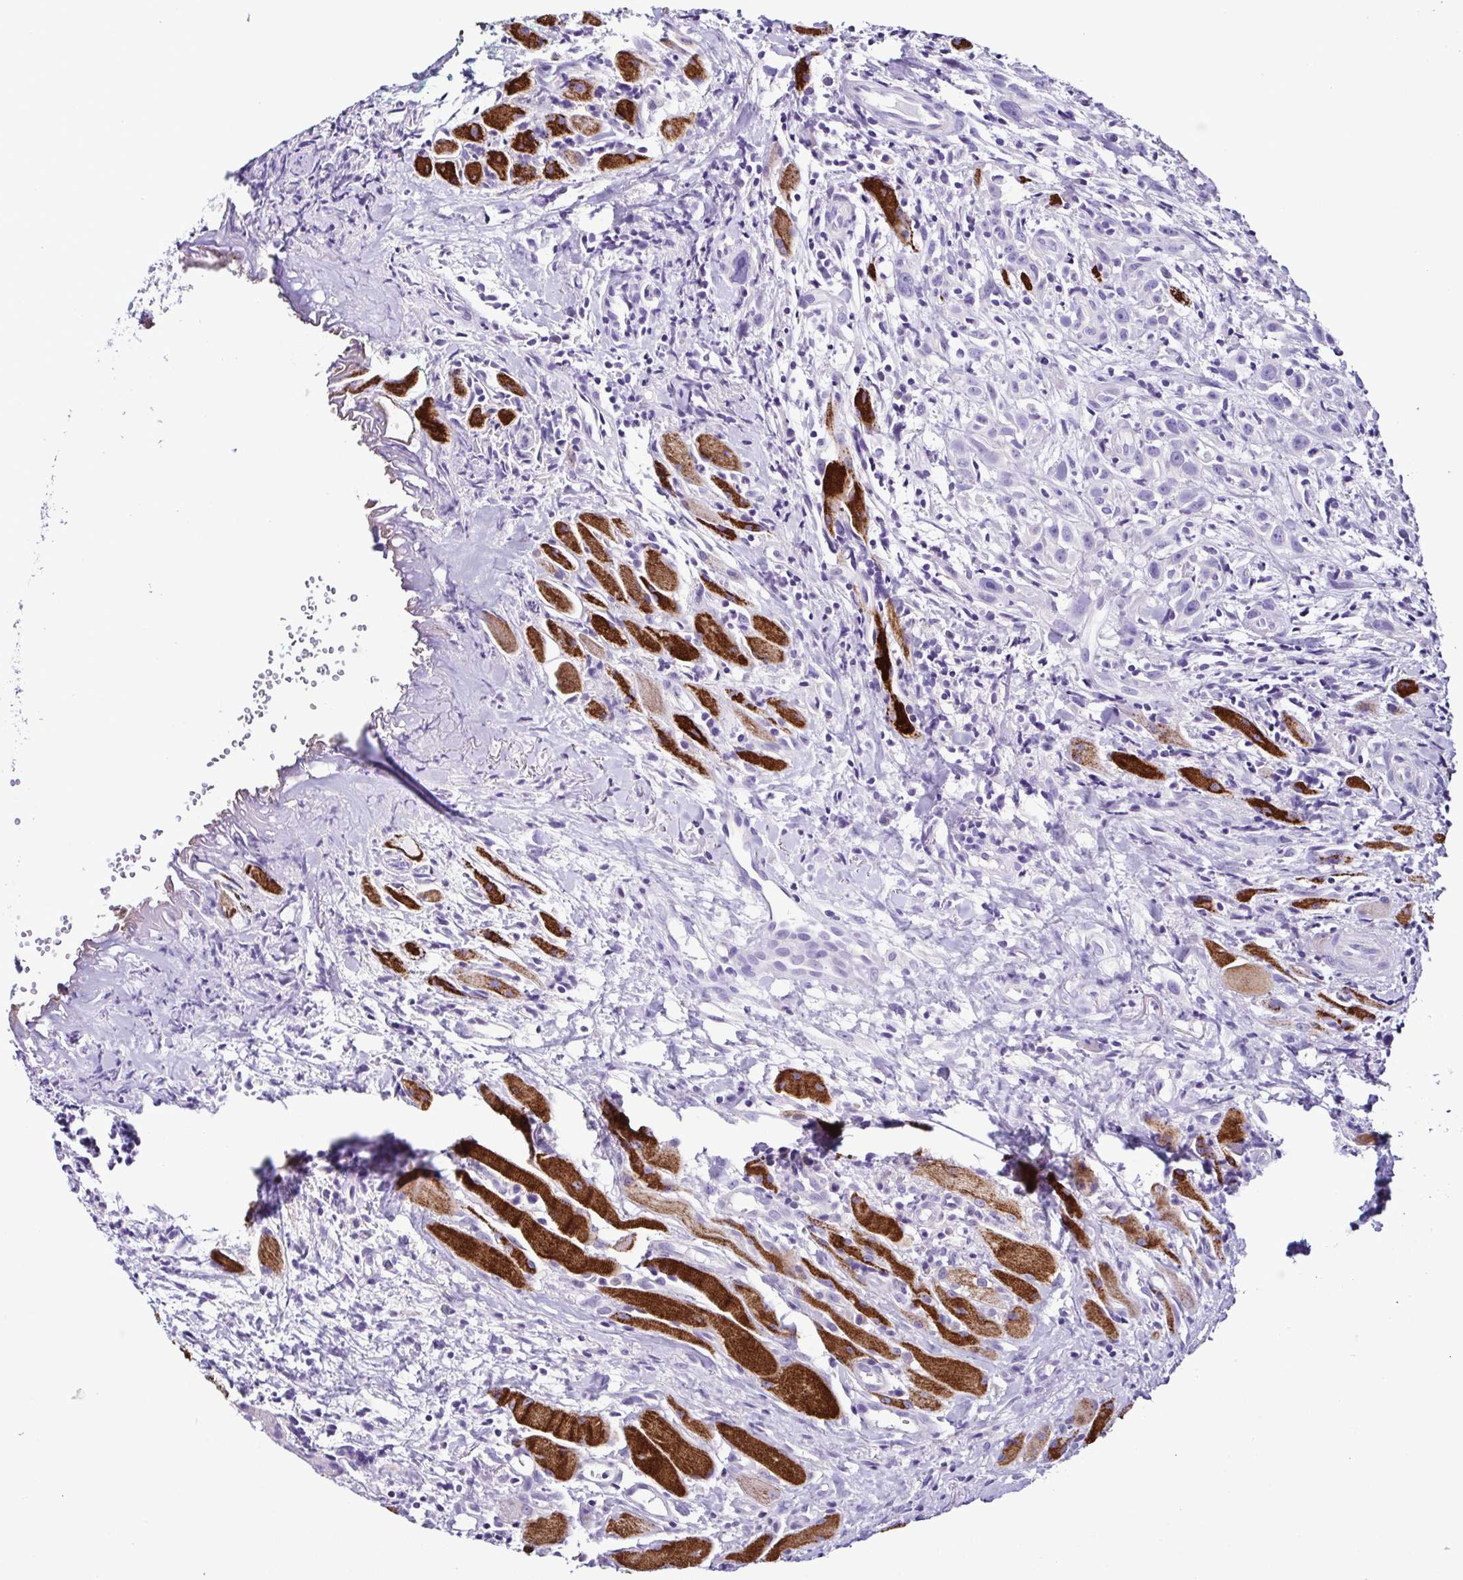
{"staining": {"intensity": "negative", "quantity": "none", "location": "none"}, "tissue": "head and neck cancer", "cell_type": "Tumor cells", "image_type": "cancer", "snomed": [{"axis": "morphology", "description": "Squamous cell carcinoma, NOS"}, {"axis": "topography", "description": "Head-Neck"}], "caption": "This is an immunohistochemistry image of squamous cell carcinoma (head and neck). There is no staining in tumor cells.", "gene": "SRL", "patient": {"sex": "female", "age": 95}}